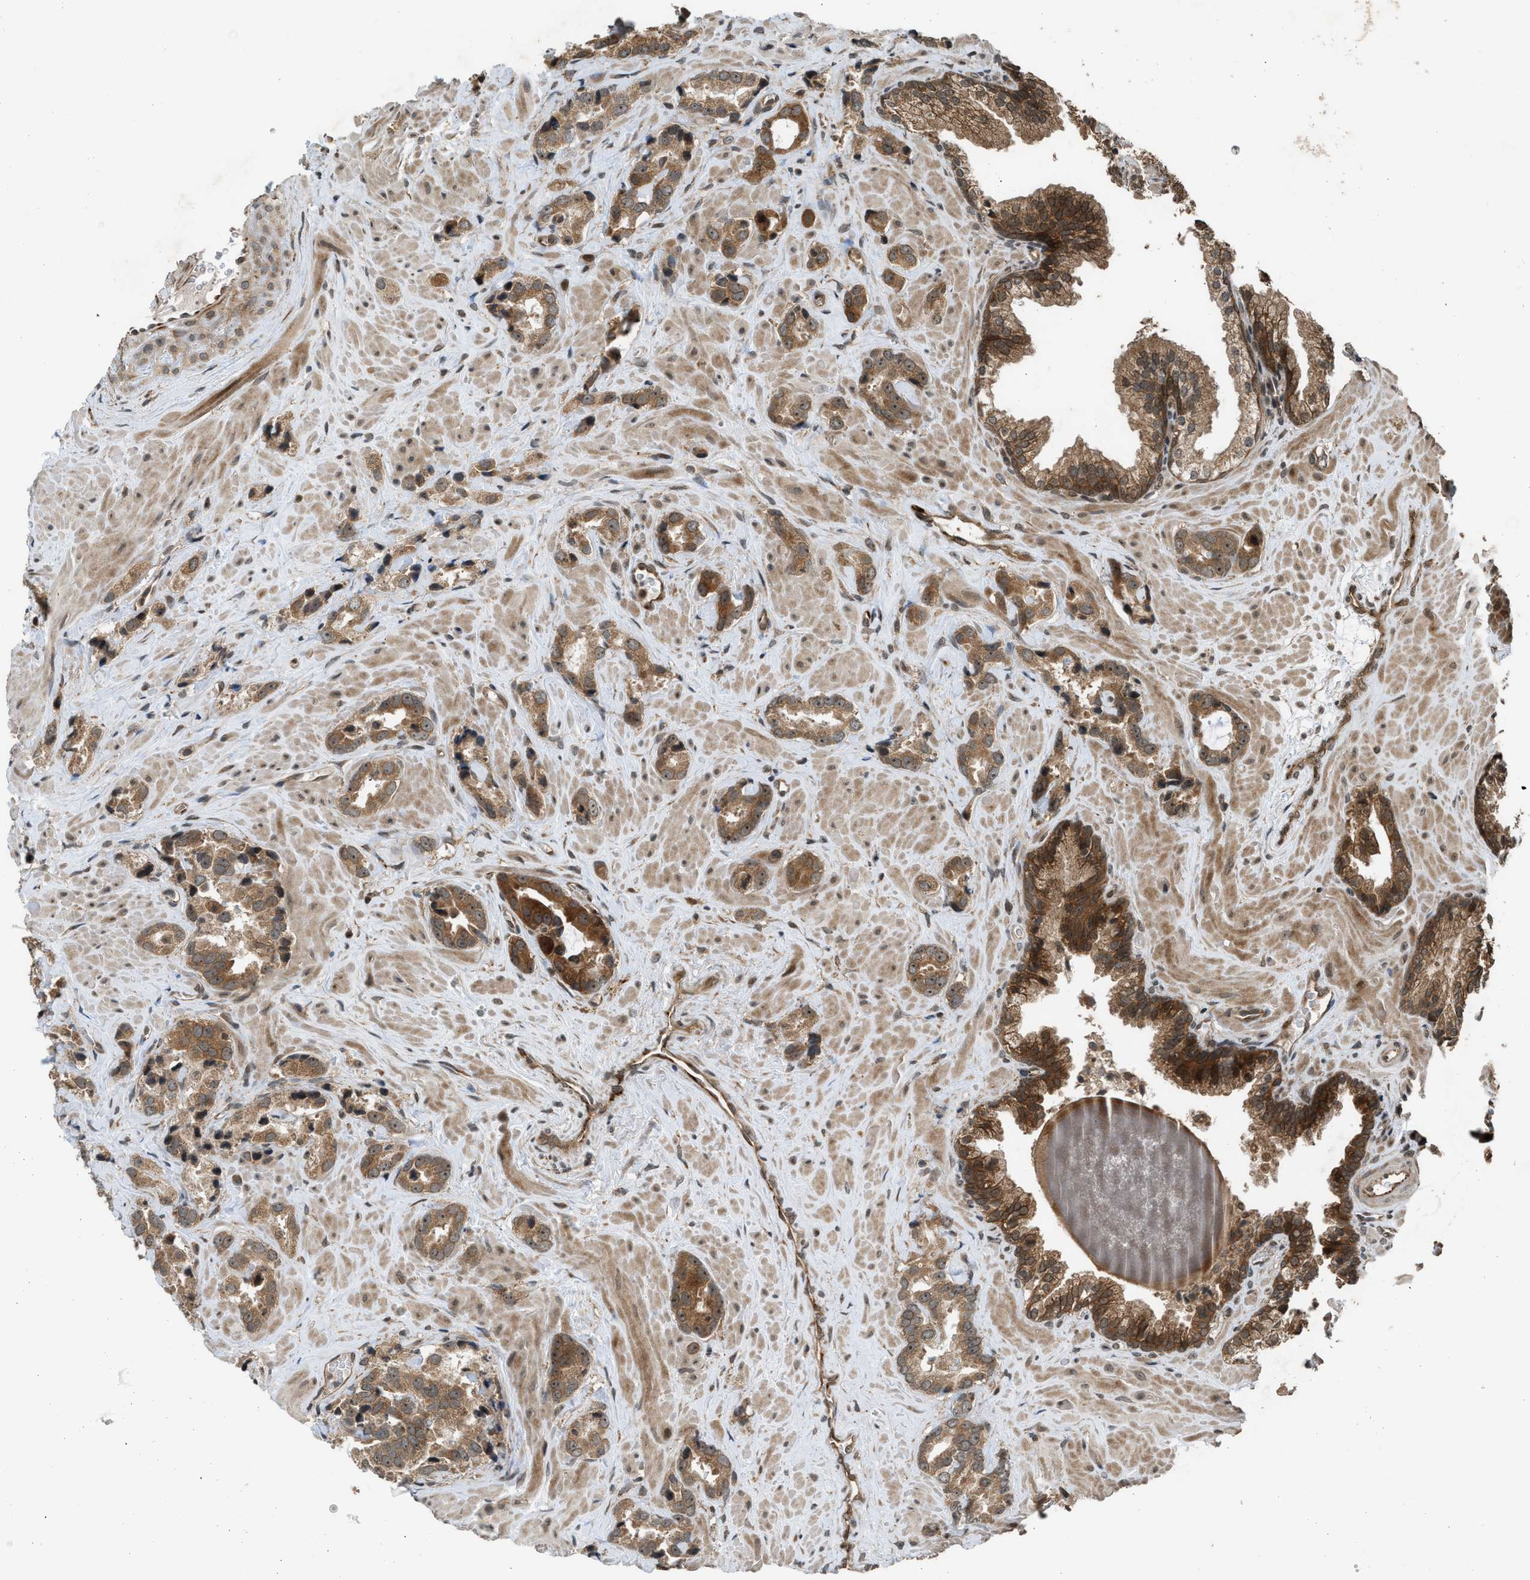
{"staining": {"intensity": "moderate", "quantity": ">75%", "location": "cytoplasmic/membranous"}, "tissue": "prostate cancer", "cell_type": "Tumor cells", "image_type": "cancer", "snomed": [{"axis": "morphology", "description": "Adenocarcinoma, High grade"}, {"axis": "topography", "description": "Prostate"}], "caption": "Immunohistochemical staining of prostate adenocarcinoma (high-grade) shows medium levels of moderate cytoplasmic/membranous protein positivity in approximately >75% of tumor cells. (DAB (3,3'-diaminobenzidine) IHC, brown staining for protein, blue staining for nuclei).", "gene": "TXNL1", "patient": {"sex": "male", "age": 64}}